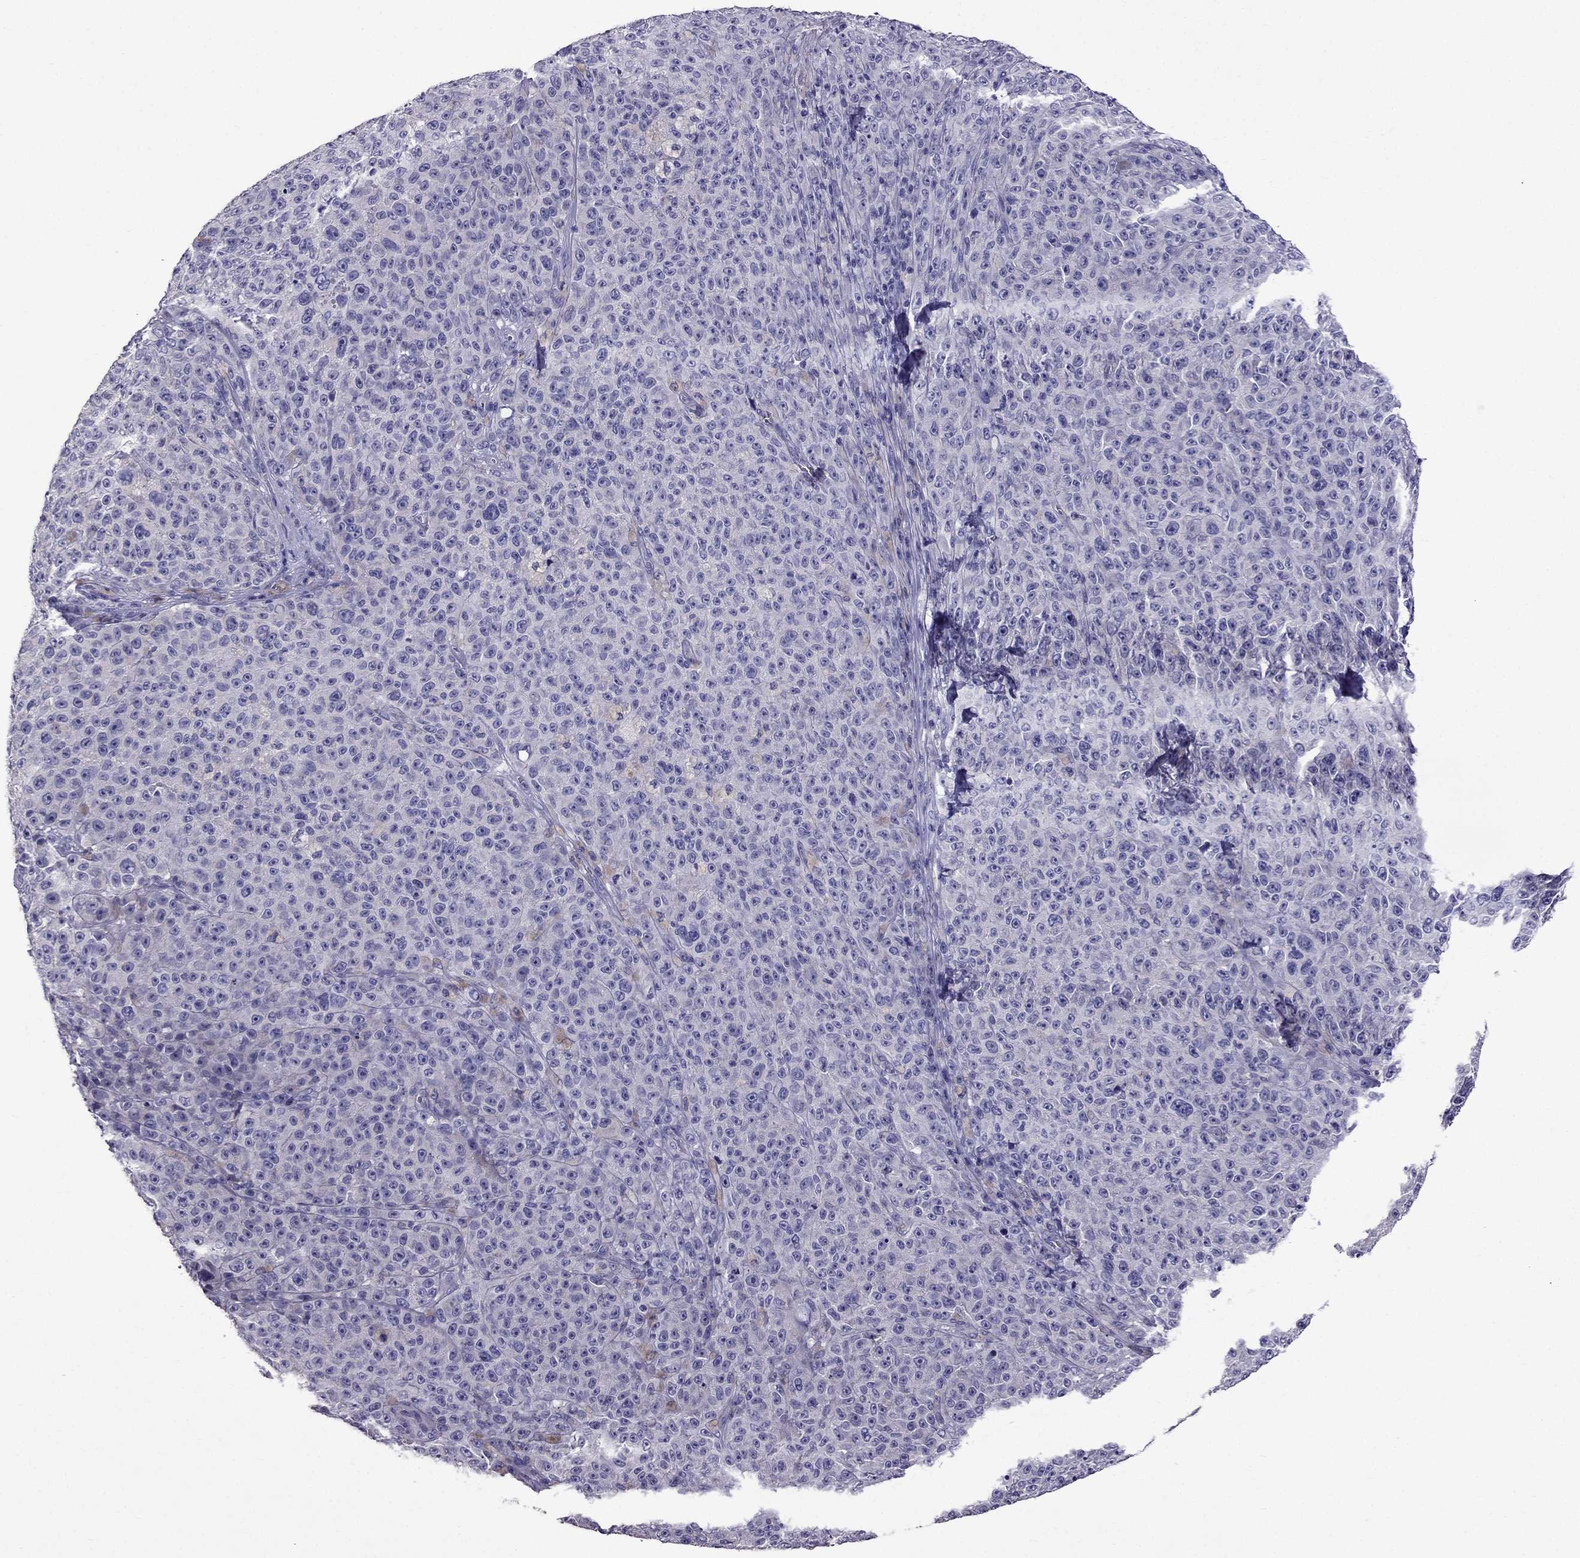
{"staining": {"intensity": "negative", "quantity": "none", "location": "none"}, "tissue": "melanoma", "cell_type": "Tumor cells", "image_type": "cancer", "snomed": [{"axis": "morphology", "description": "Malignant melanoma, NOS"}, {"axis": "topography", "description": "Skin"}], "caption": "Tumor cells show no significant protein expression in melanoma. Nuclei are stained in blue.", "gene": "OXCT2", "patient": {"sex": "female", "age": 82}}